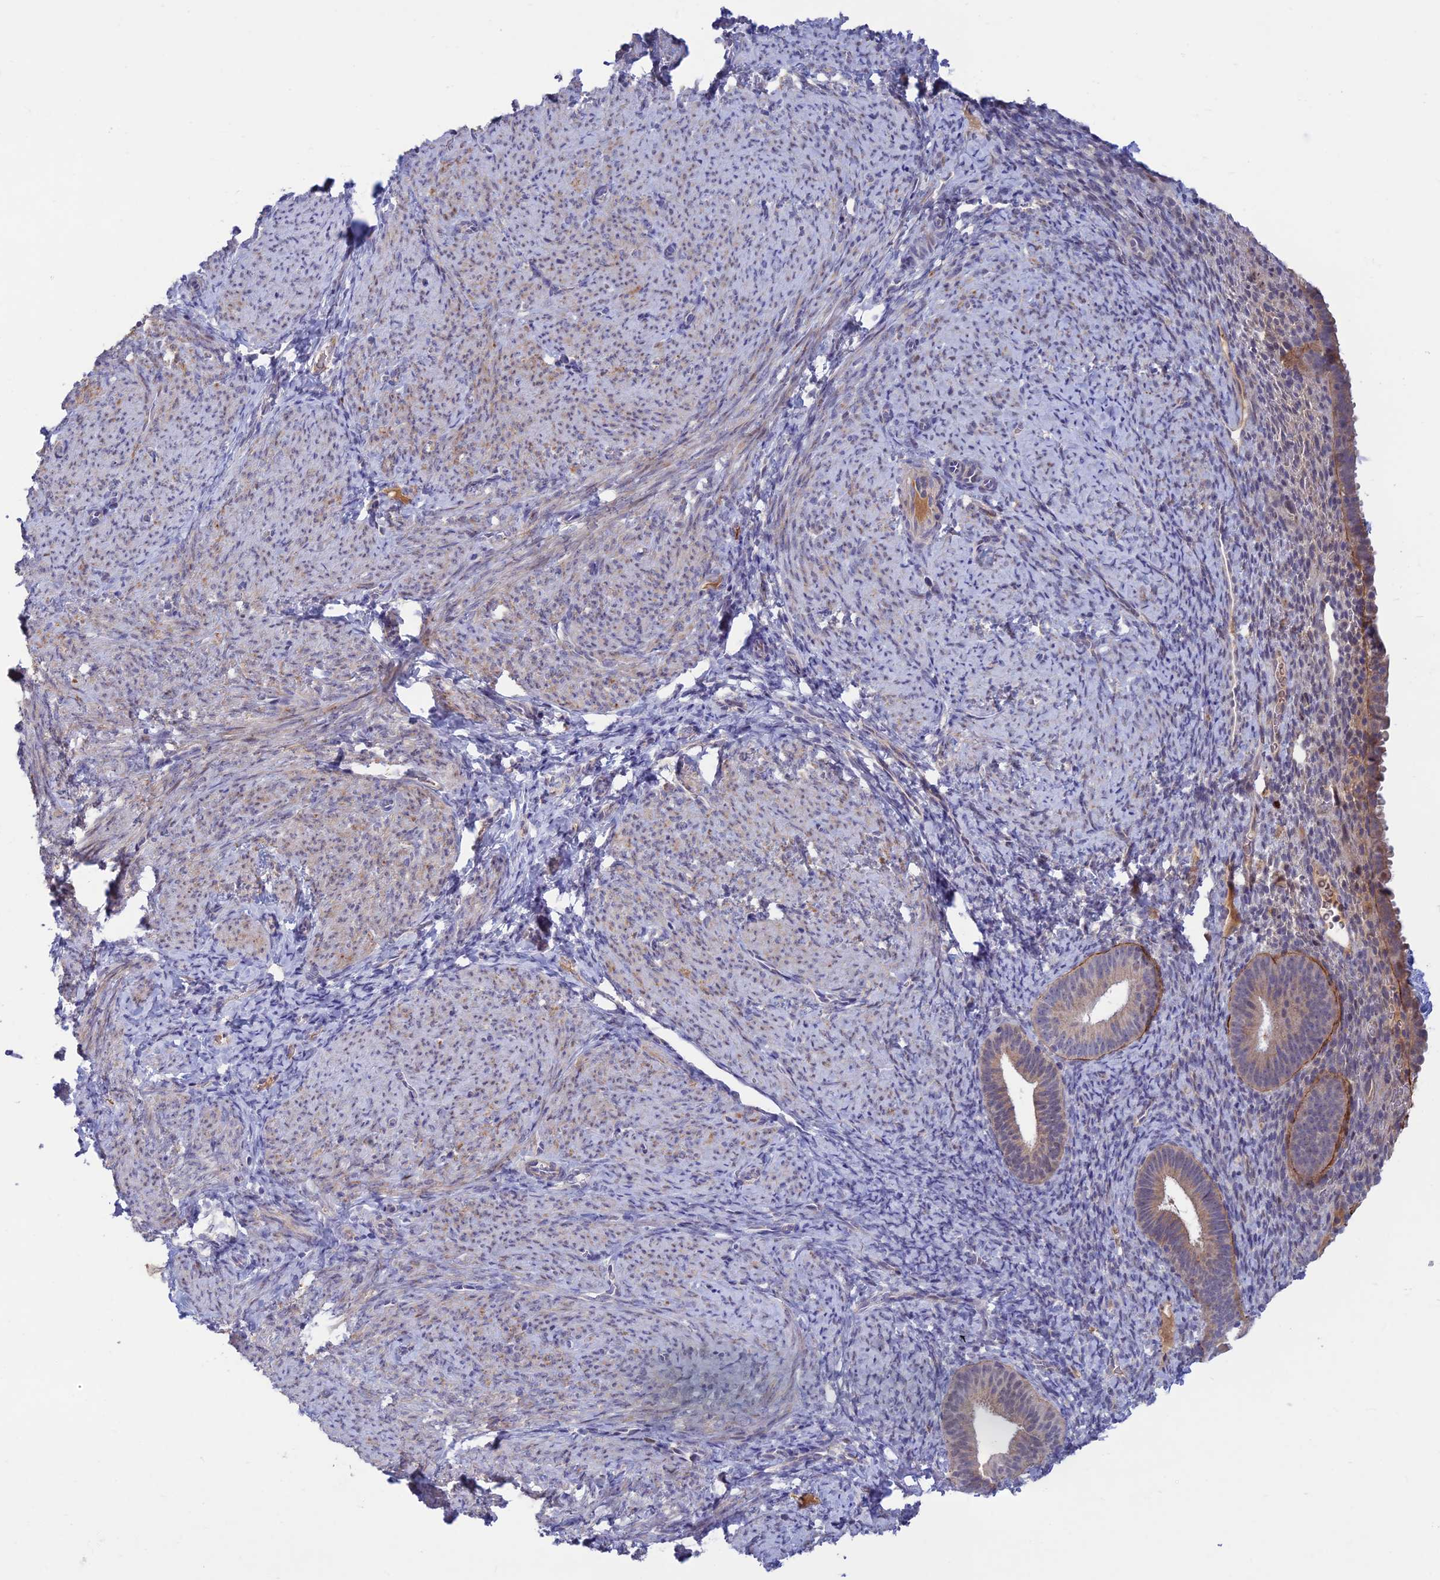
{"staining": {"intensity": "negative", "quantity": "none", "location": "none"}, "tissue": "endometrium", "cell_type": "Cells in endometrial stroma", "image_type": "normal", "snomed": [{"axis": "morphology", "description": "Normal tissue, NOS"}, {"axis": "topography", "description": "Endometrium"}], "caption": "Histopathology image shows no significant protein positivity in cells in endometrial stroma of benign endometrium. Brightfield microscopy of immunohistochemistry stained with DAB (3,3'-diaminobenzidine) (brown) and hematoxylin (blue), captured at high magnification.", "gene": "FASTKD5", "patient": {"sex": "female", "age": 65}}